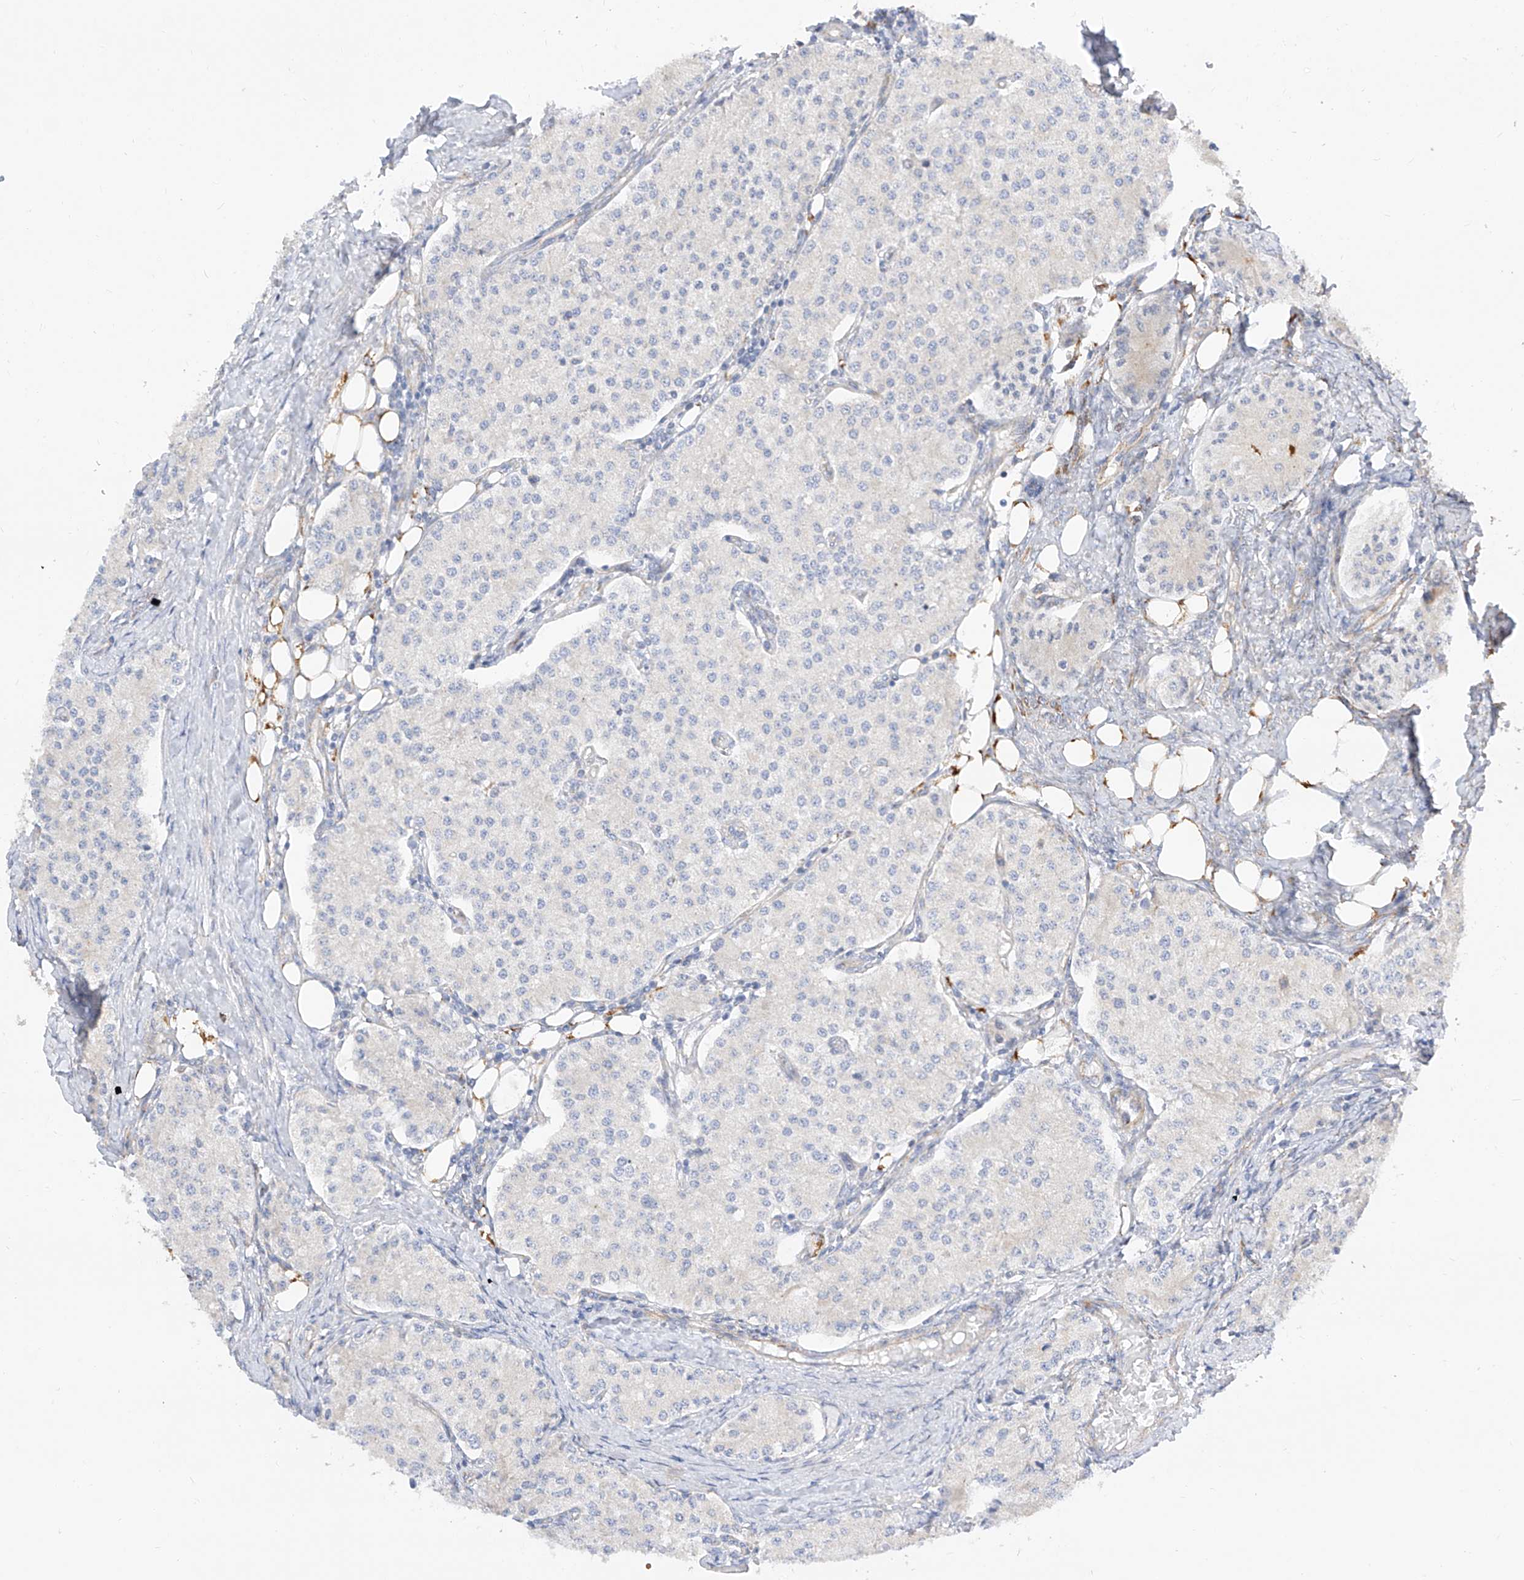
{"staining": {"intensity": "negative", "quantity": "none", "location": "none"}, "tissue": "carcinoid", "cell_type": "Tumor cells", "image_type": "cancer", "snomed": [{"axis": "morphology", "description": "Carcinoid, malignant, NOS"}, {"axis": "topography", "description": "Colon"}], "caption": "High magnification brightfield microscopy of carcinoid (malignant) stained with DAB (brown) and counterstained with hematoxylin (blue): tumor cells show no significant positivity.", "gene": "CST9", "patient": {"sex": "female", "age": 52}}